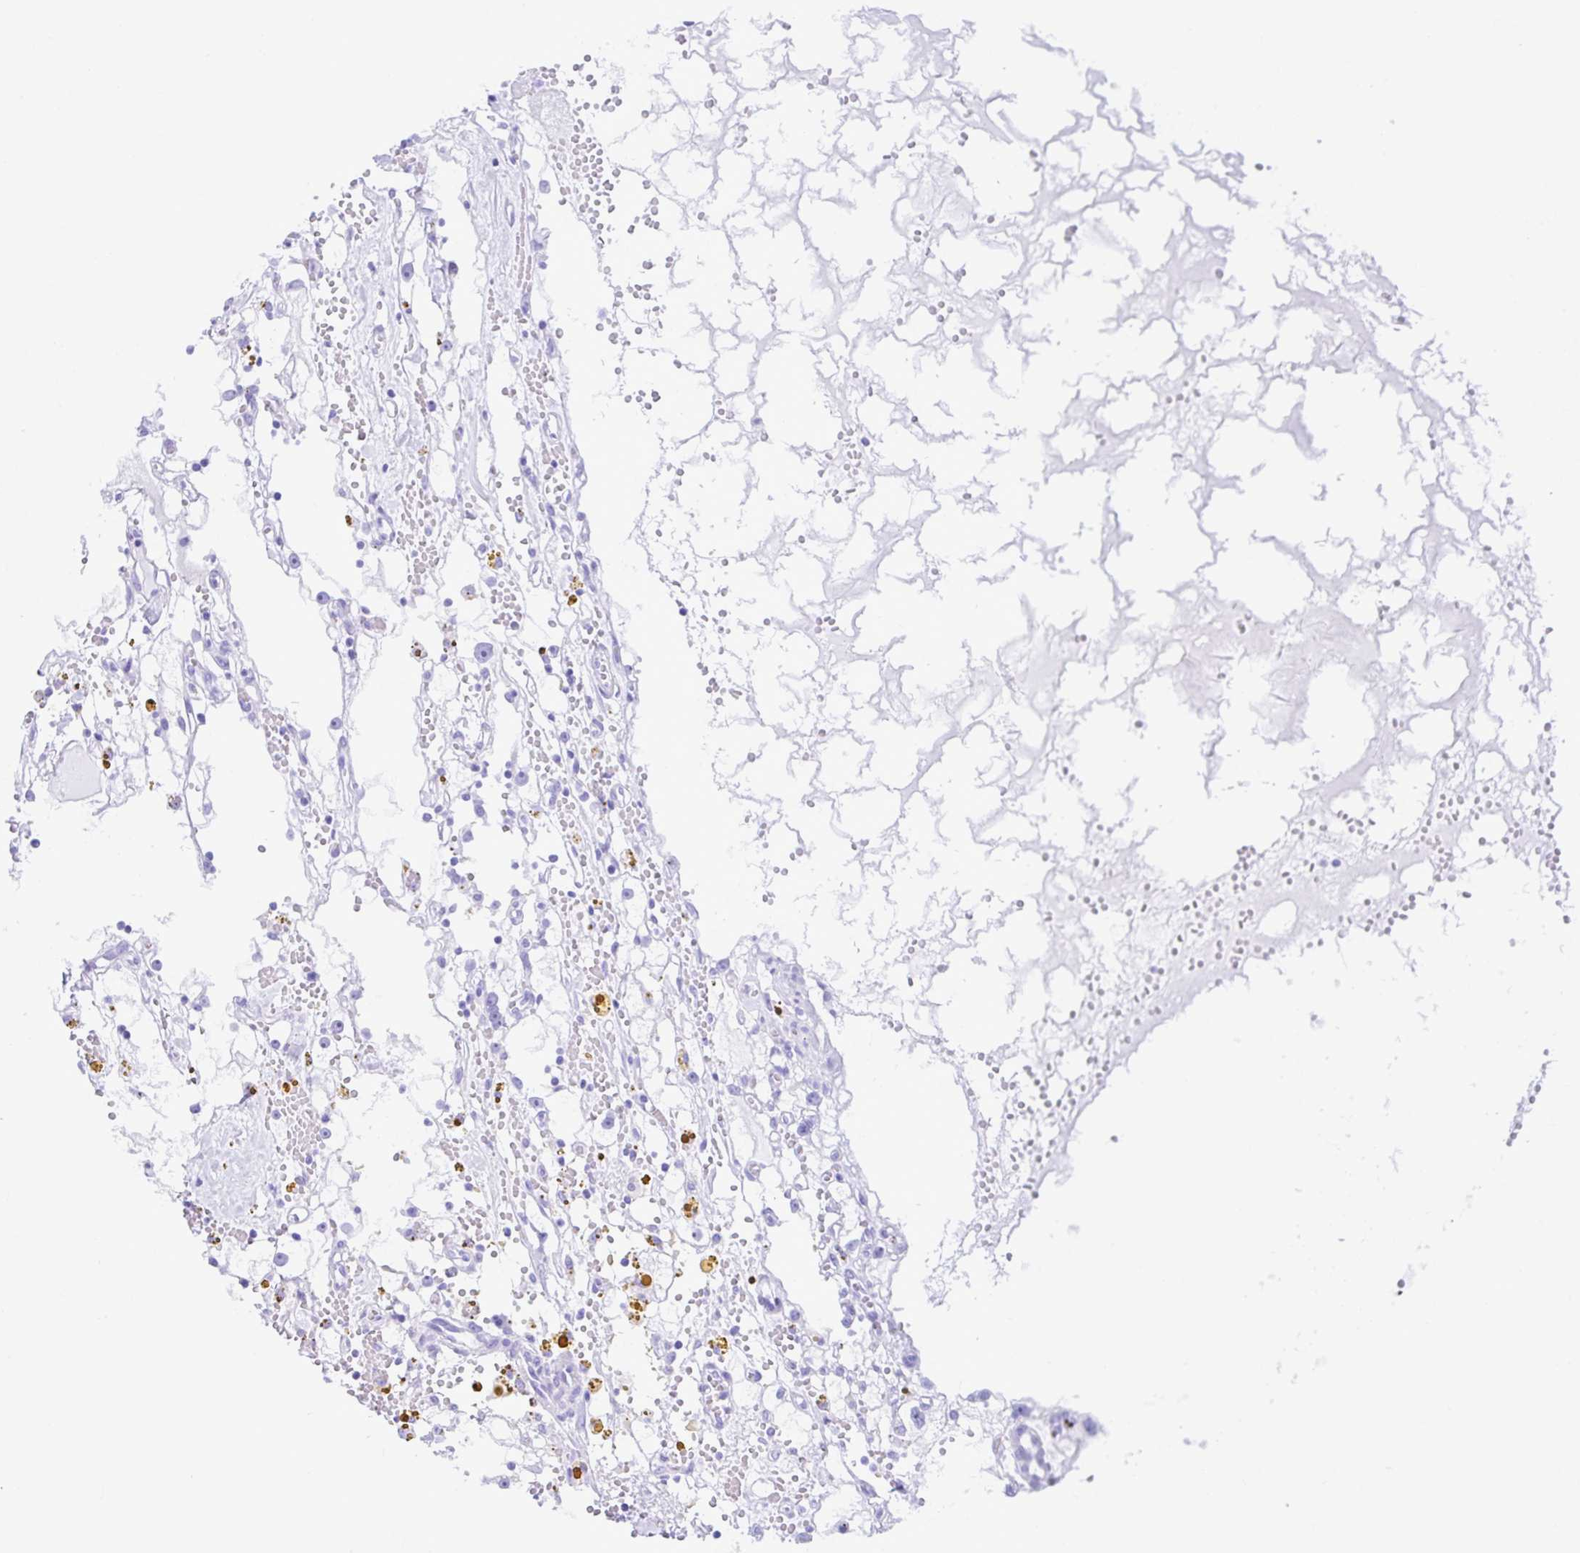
{"staining": {"intensity": "negative", "quantity": "none", "location": "none"}, "tissue": "renal cancer", "cell_type": "Tumor cells", "image_type": "cancer", "snomed": [{"axis": "morphology", "description": "Adenocarcinoma, NOS"}, {"axis": "topography", "description": "Kidney"}], "caption": "Human adenocarcinoma (renal) stained for a protein using IHC reveals no expression in tumor cells.", "gene": "NDUFS2", "patient": {"sex": "male", "age": 56}}